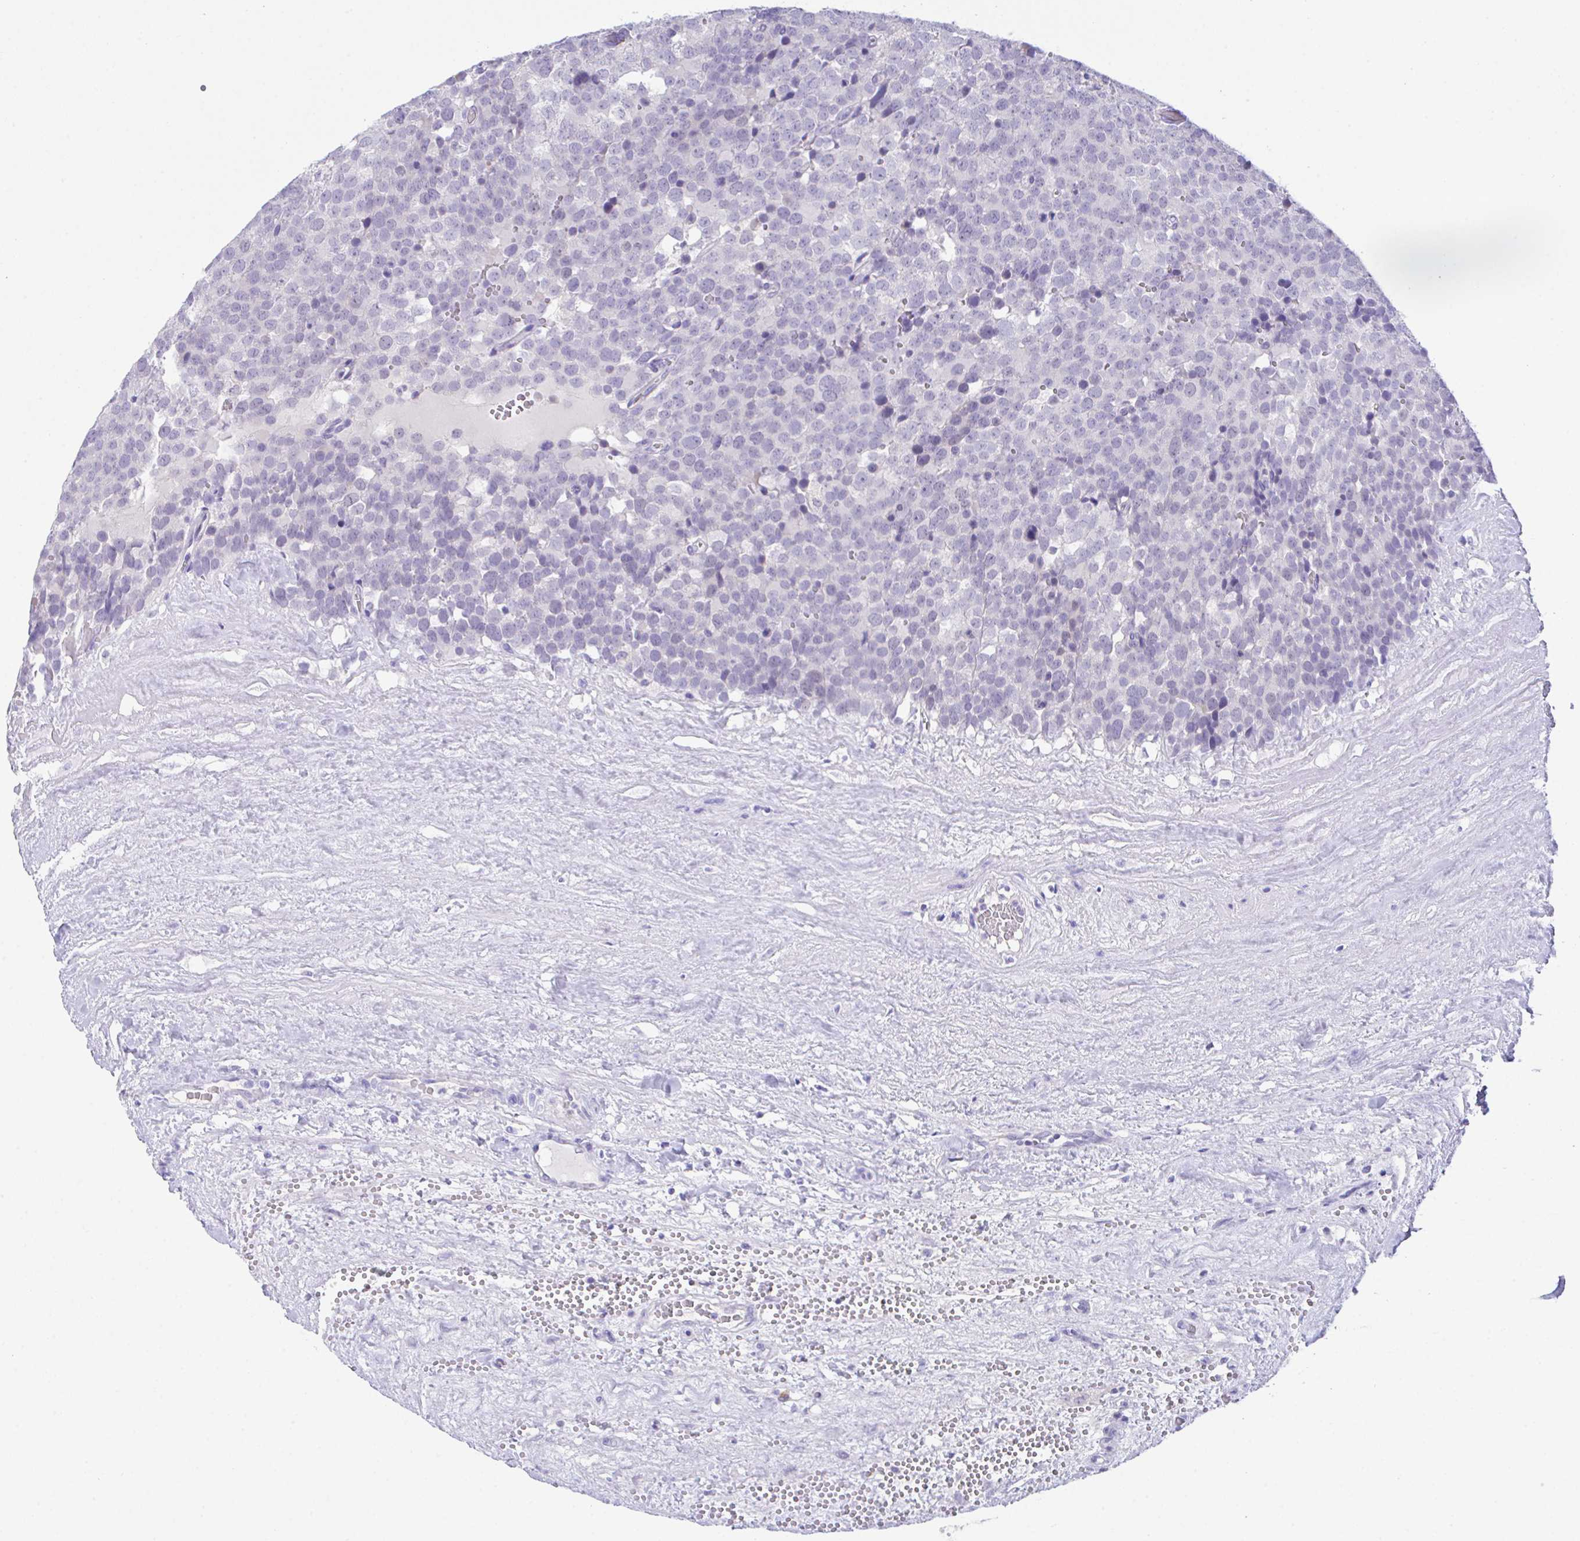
{"staining": {"intensity": "negative", "quantity": "none", "location": "none"}, "tissue": "testis cancer", "cell_type": "Tumor cells", "image_type": "cancer", "snomed": [{"axis": "morphology", "description": "Seminoma, NOS"}, {"axis": "topography", "description": "Testis"}], "caption": "The micrograph demonstrates no significant positivity in tumor cells of seminoma (testis). The staining is performed using DAB (3,3'-diaminobenzidine) brown chromogen with nuclei counter-stained in using hematoxylin.", "gene": "HACD4", "patient": {"sex": "male", "age": 71}}